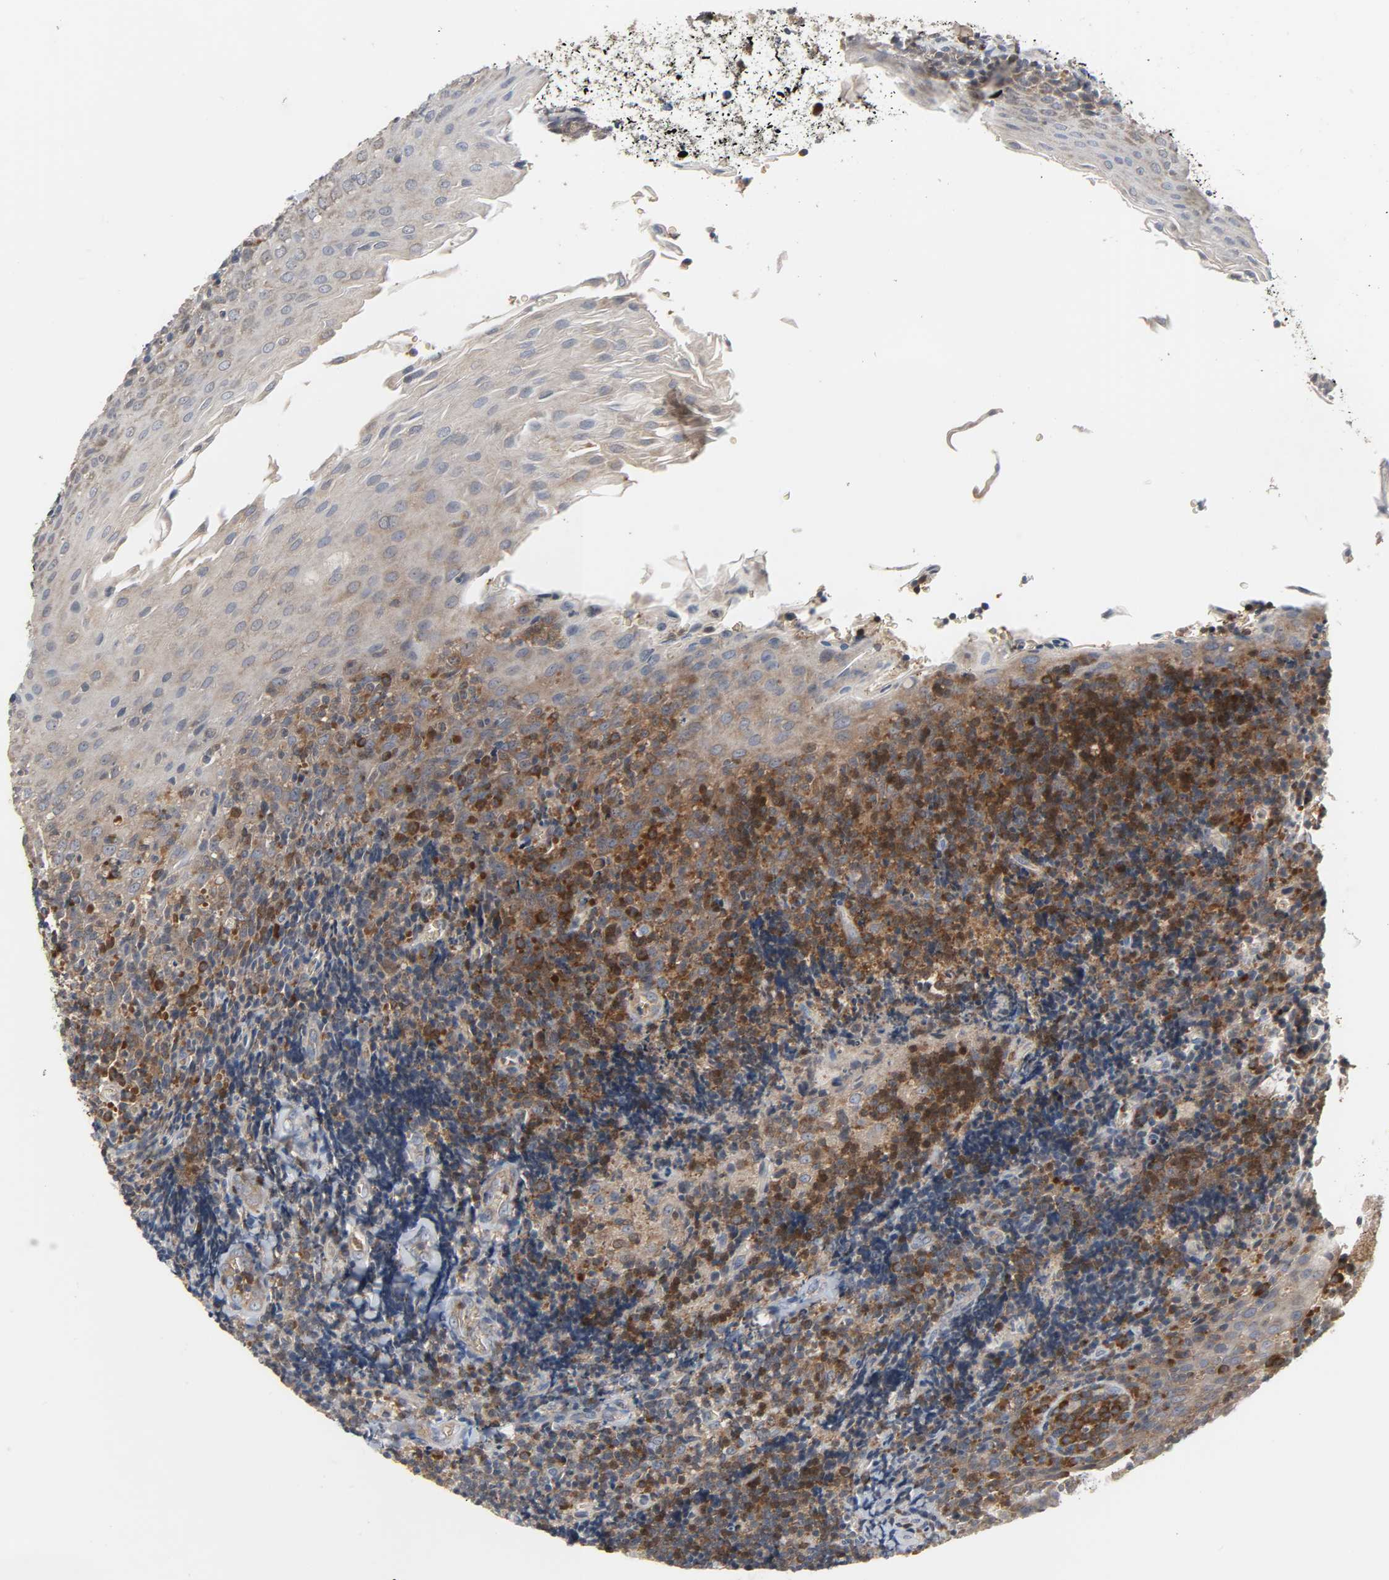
{"staining": {"intensity": "moderate", "quantity": ">75%", "location": "cytoplasmic/membranous,nuclear"}, "tissue": "oral mucosa", "cell_type": "Squamous epithelial cells", "image_type": "normal", "snomed": [{"axis": "morphology", "description": "Normal tissue, NOS"}, {"axis": "topography", "description": "Oral tissue"}], "caption": "Immunohistochemistry (IHC) (DAB) staining of benign human oral mucosa exhibits moderate cytoplasmic/membranous,nuclear protein staining in about >75% of squamous epithelial cells. (DAB IHC with brightfield microscopy, high magnification).", "gene": "PLEKHA2", "patient": {"sex": "male", "age": 20}}